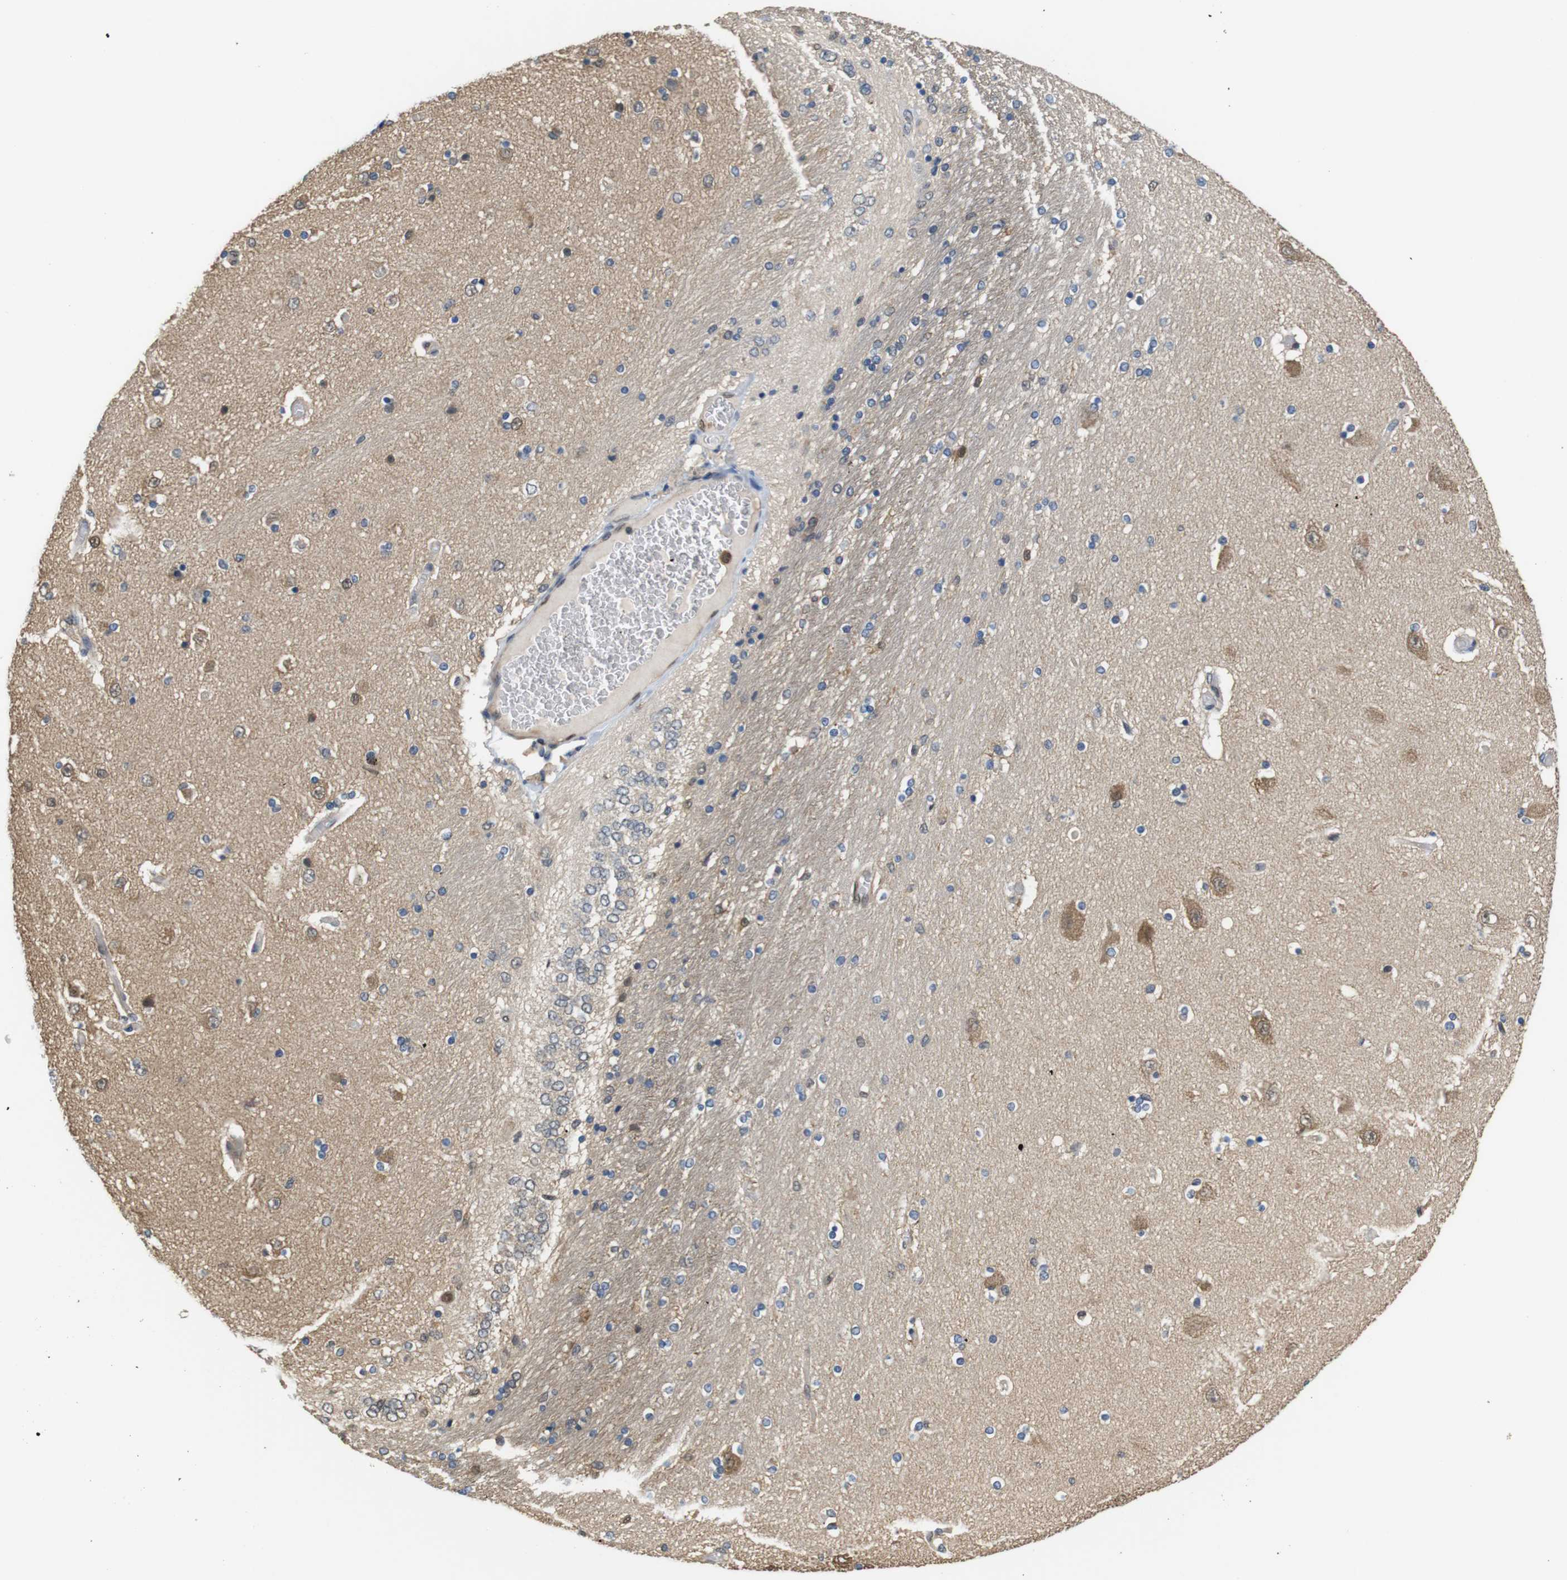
{"staining": {"intensity": "moderate", "quantity": "<25%", "location": "cytoplasmic/membranous"}, "tissue": "hippocampus", "cell_type": "Glial cells", "image_type": "normal", "snomed": [{"axis": "morphology", "description": "Normal tissue, NOS"}, {"axis": "topography", "description": "Hippocampus"}], "caption": "Immunohistochemical staining of normal human hippocampus demonstrates low levels of moderate cytoplasmic/membranous expression in approximately <25% of glial cells.", "gene": "LDHA", "patient": {"sex": "female", "age": 54}}